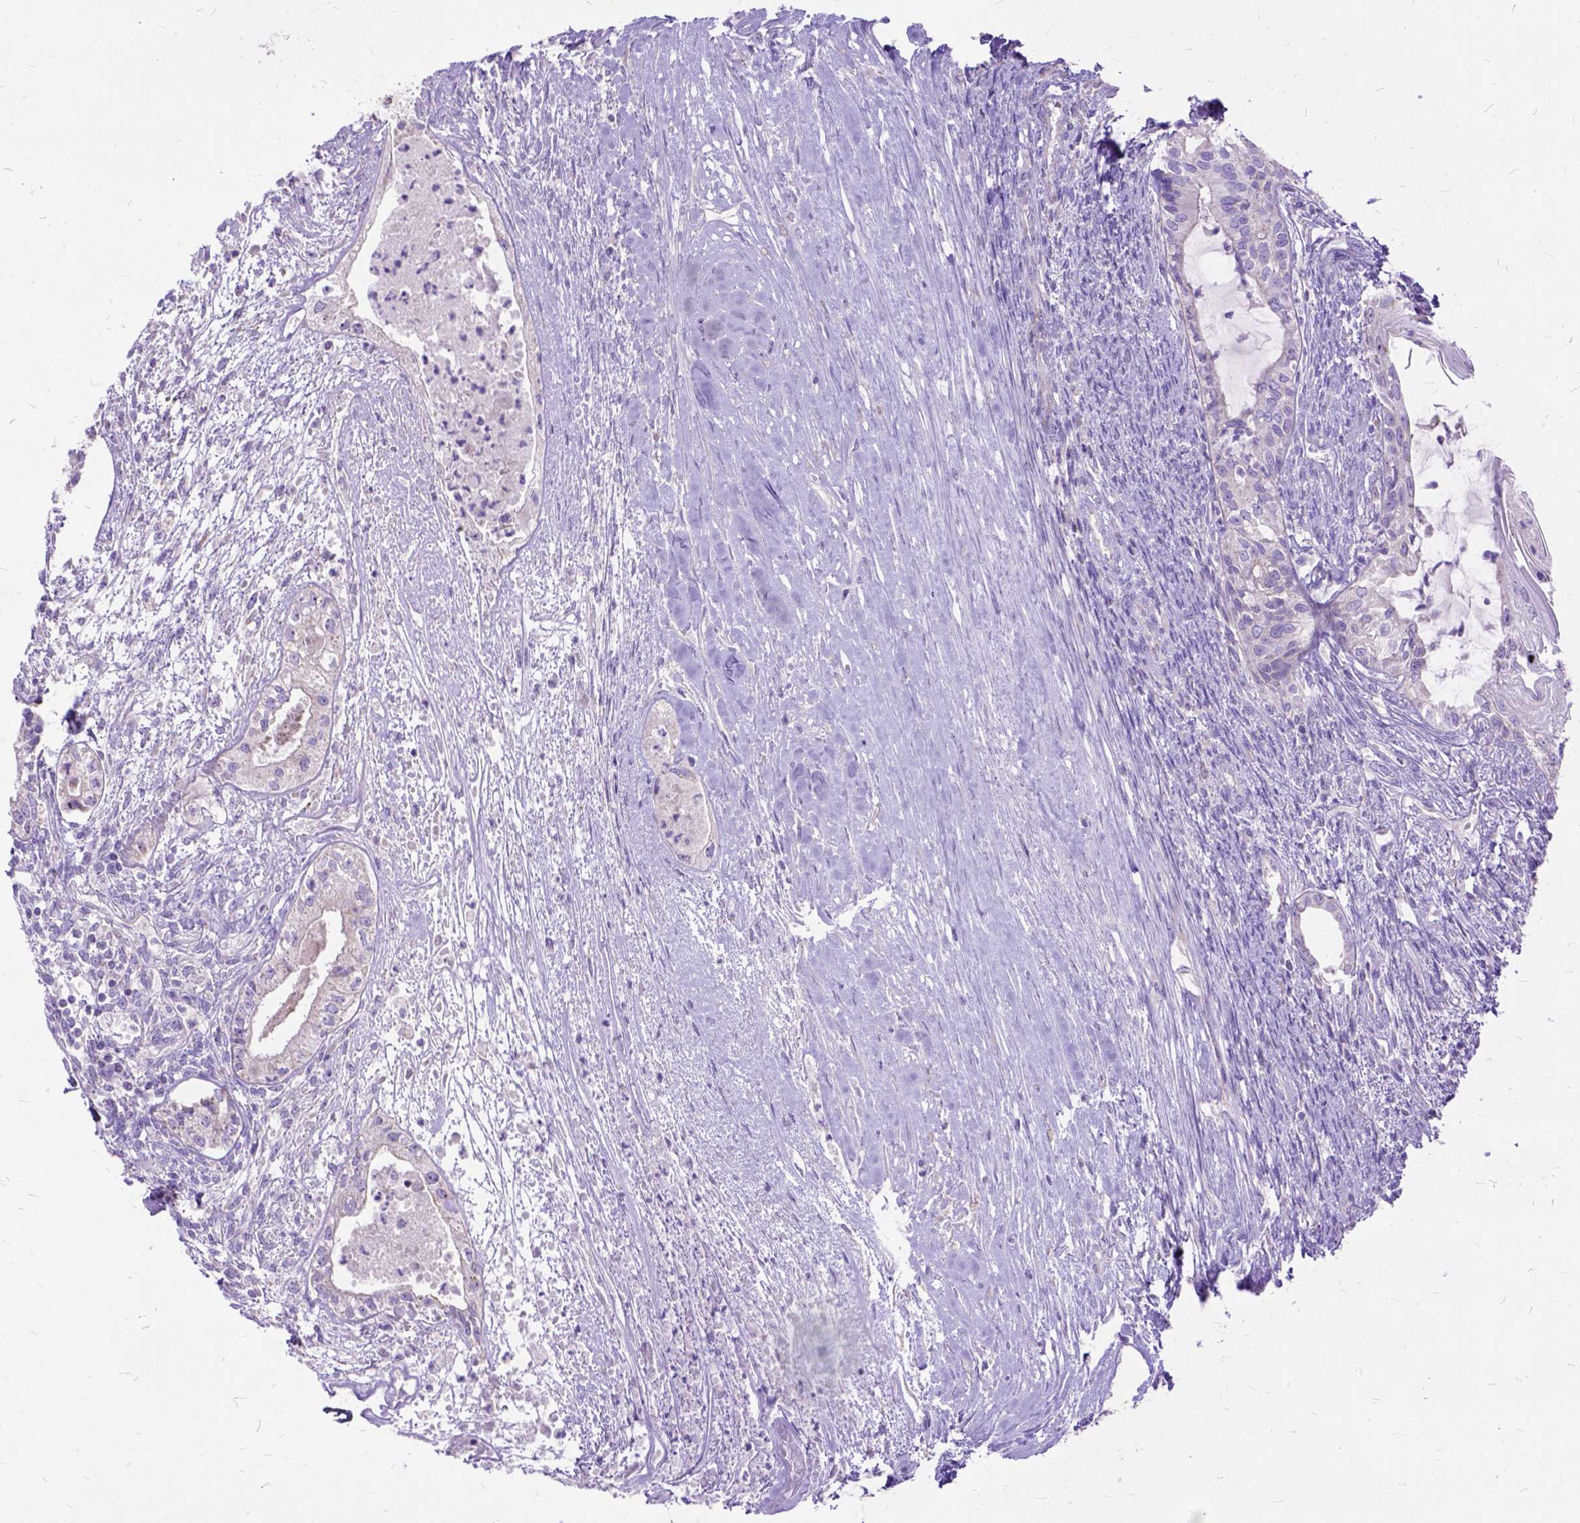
{"staining": {"intensity": "negative", "quantity": "none", "location": "none"}, "tissue": "testis cancer", "cell_type": "Tumor cells", "image_type": "cancer", "snomed": [{"axis": "morphology", "description": "Carcinoma, Embryonal, NOS"}, {"axis": "topography", "description": "Testis"}], "caption": "This histopathology image is of testis cancer stained with IHC to label a protein in brown with the nuclei are counter-stained blue. There is no expression in tumor cells.", "gene": "CTAG2", "patient": {"sex": "male", "age": 37}}